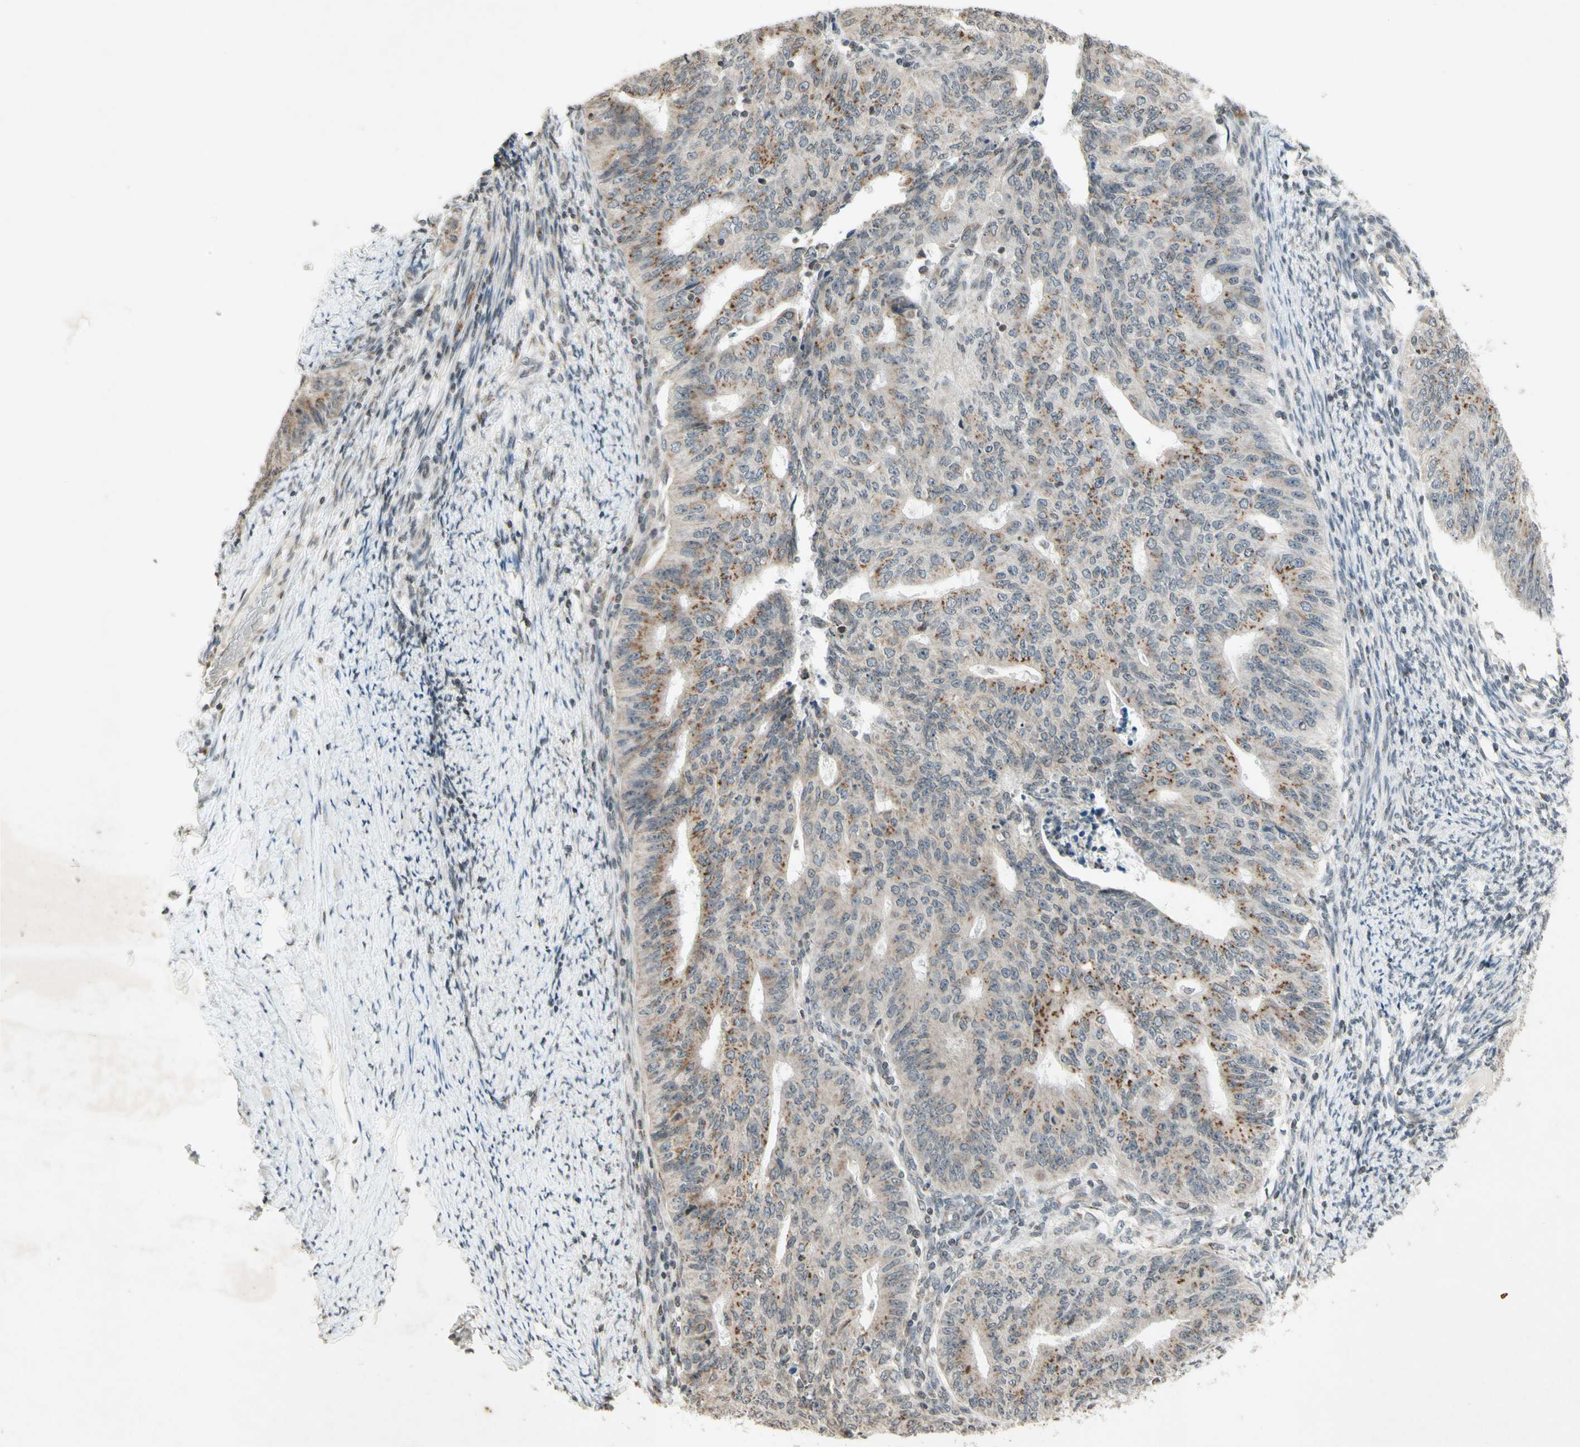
{"staining": {"intensity": "moderate", "quantity": "25%-75%", "location": "cytoplasmic/membranous"}, "tissue": "endometrial cancer", "cell_type": "Tumor cells", "image_type": "cancer", "snomed": [{"axis": "morphology", "description": "Adenocarcinoma, NOS"}, {"axis": "topography", "description": "Endometrium"}], "caption": "Immunohistochemical staining of endometrial cancer (adenocarcinoma) exhibits moderate cytoplasmic/membranous protein positivity in about 25%-75% of tumor cells. (DAB = brown stain, brightfield microscopy at high magnification).", "gene": "CCNI", "patient": {"sex": "female", "age": 32}}